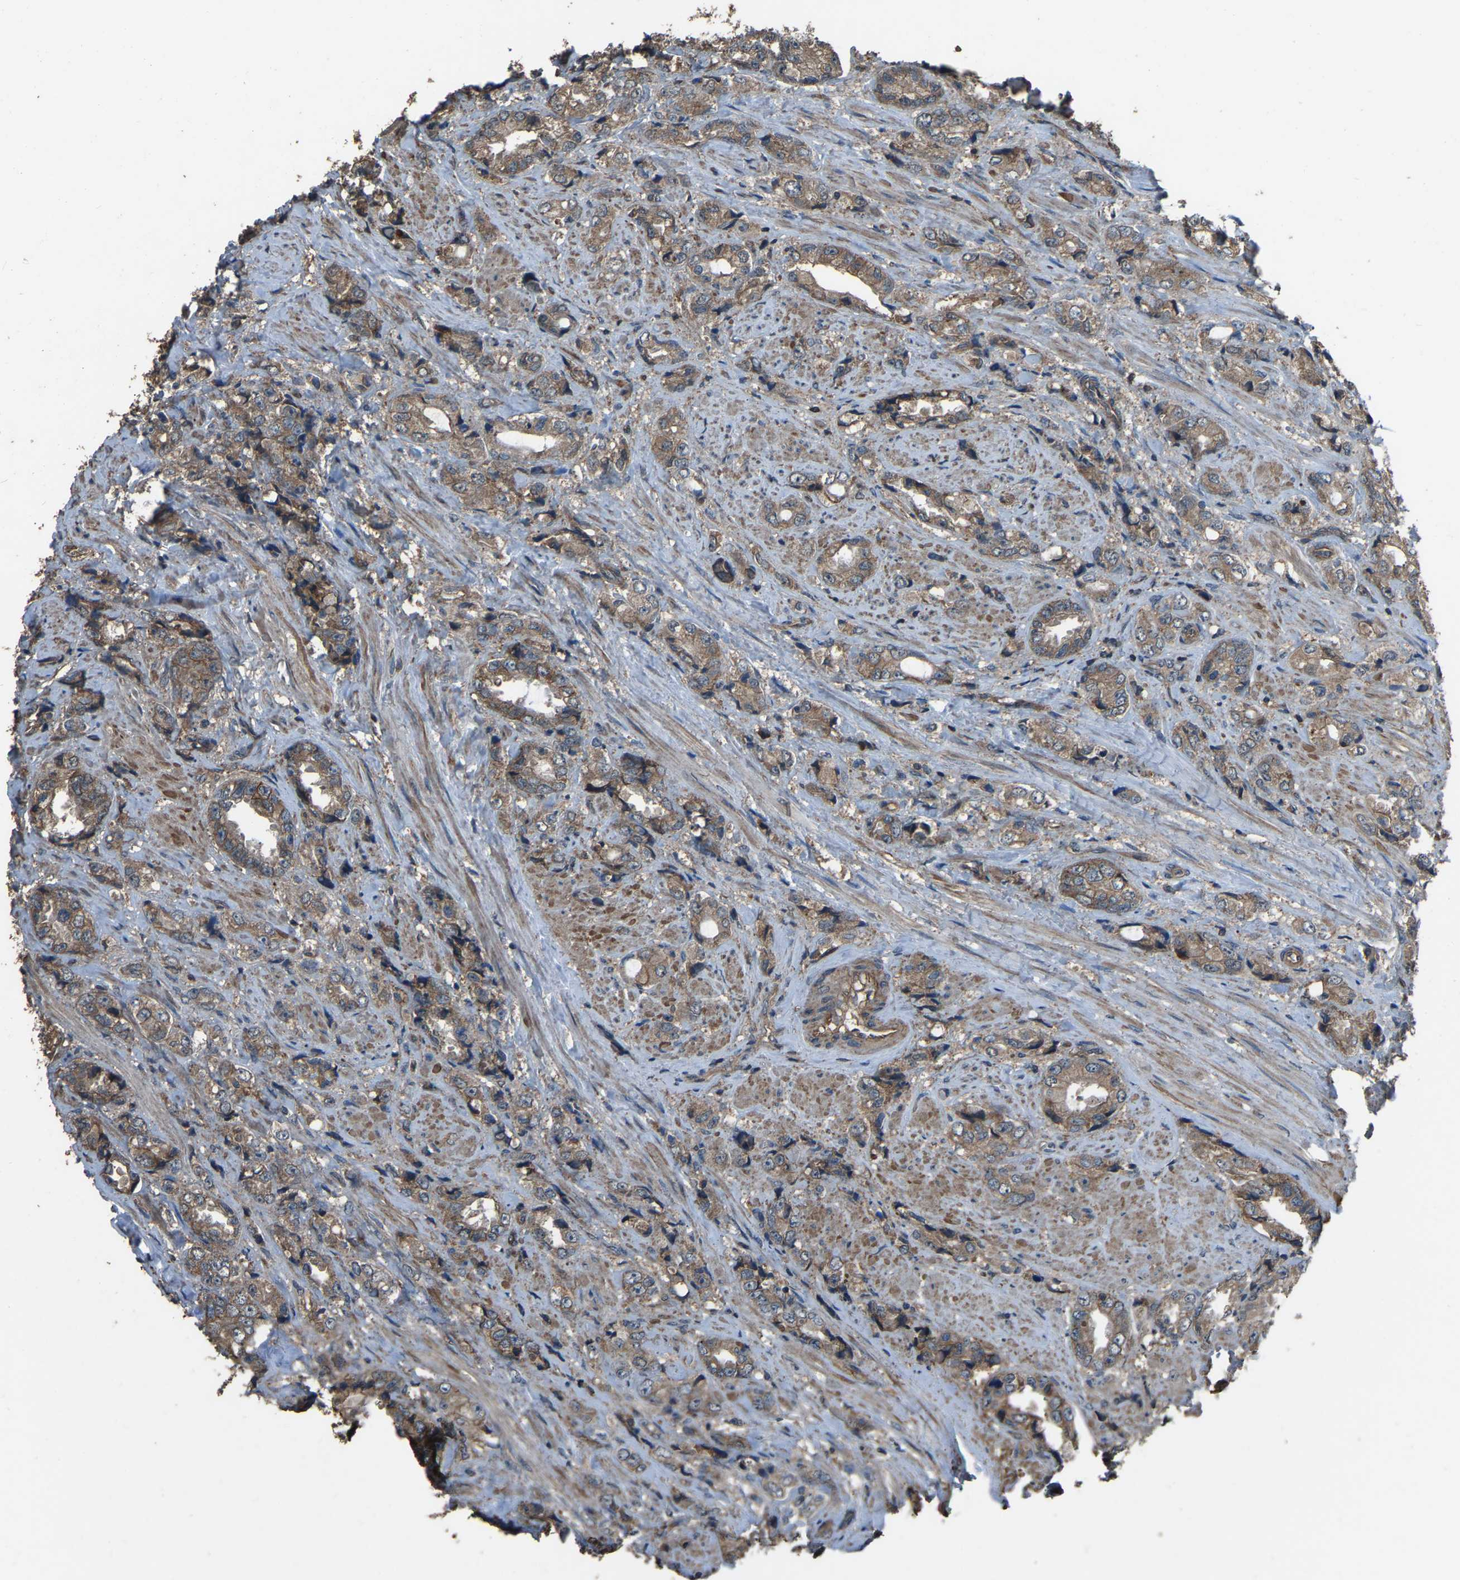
{"staining": {"intensity": "weak", "quantity": "<25%", "location": "cytoplasmic/membranous"}, "tissue": "prostate cancer", "cell_type": "Tumor cells", "image_type": "cancer", "snomed": [{"axis": "morphology", "description": "Adenocarcinoma, High grade"}, {"axis": "topography", "description": "Prostate"}], "caption": "Histopathology image shows no significant protein positivity in tumor cells of adenocarcinoma (high-grade) (prostate).", "gene": "SLC4A2", "patient": {"sex": "male", "age": 61}}